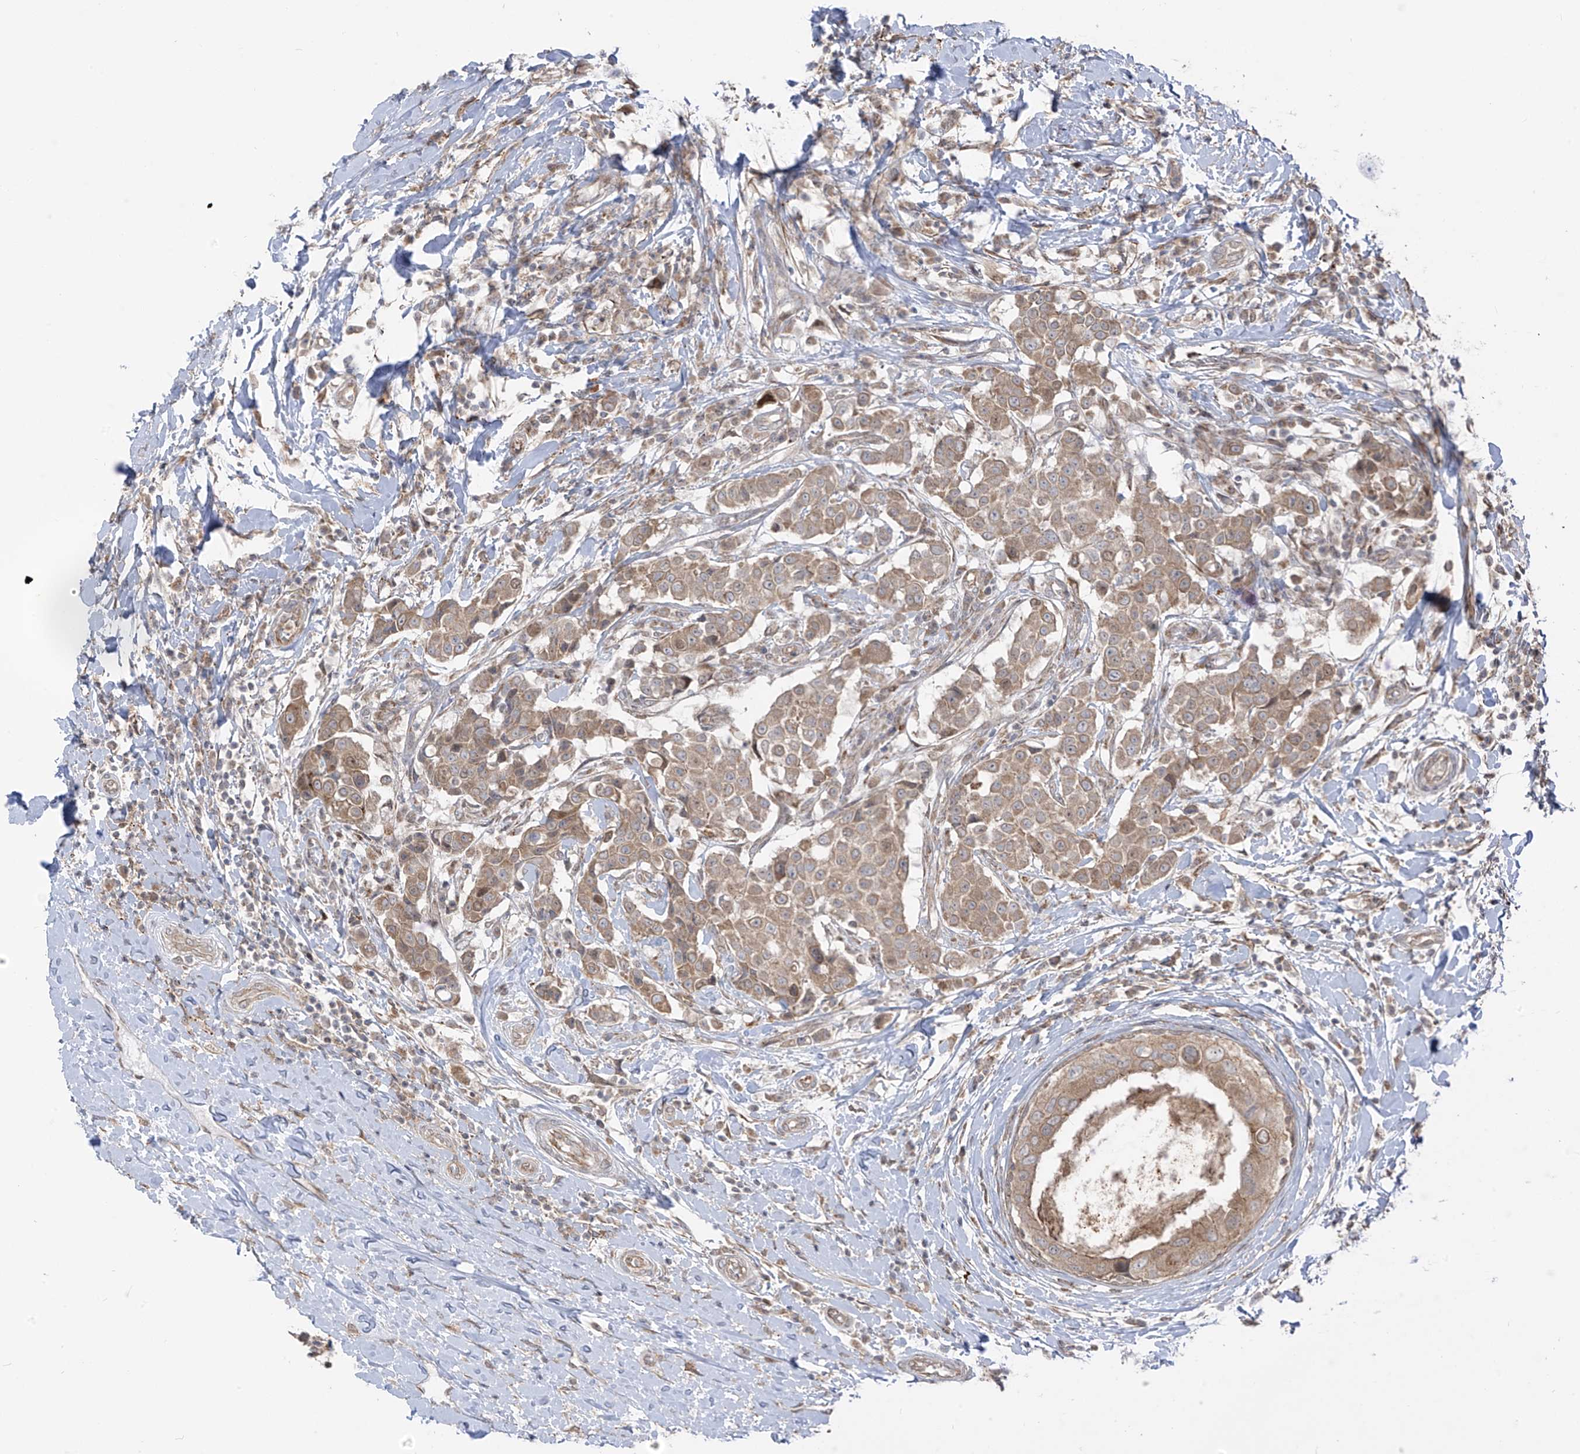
{"staining": {"intensity": "weak", "quantity": ">75%", "location": "cytoplasmic/membranous"}, "tissue": "breast cancer", "cell_type": "Tumor cells", "image_type": "cancer", "snomed": [{"axis": "morphology", "description": "Duct carcinoma"}, {"axis": "topography", "description": "Breast"}], "caption": "Immunohistochemistry (IHC) staining of breast cancer (intraductal carcinoma), which demonstrates low levels of weak cytoplasmic/membranous staining in about >75% of tumor cells indicating weak cytoplasmic/membranous protein positivity. The staining was performed using DAB (3,3'-diaminobenzidine) (brown) for protein detection and nuclei were counterstained in hematoxylin (blue).", "gene": "PDE11A", "patient": {"sex": "female", "age": 27}}